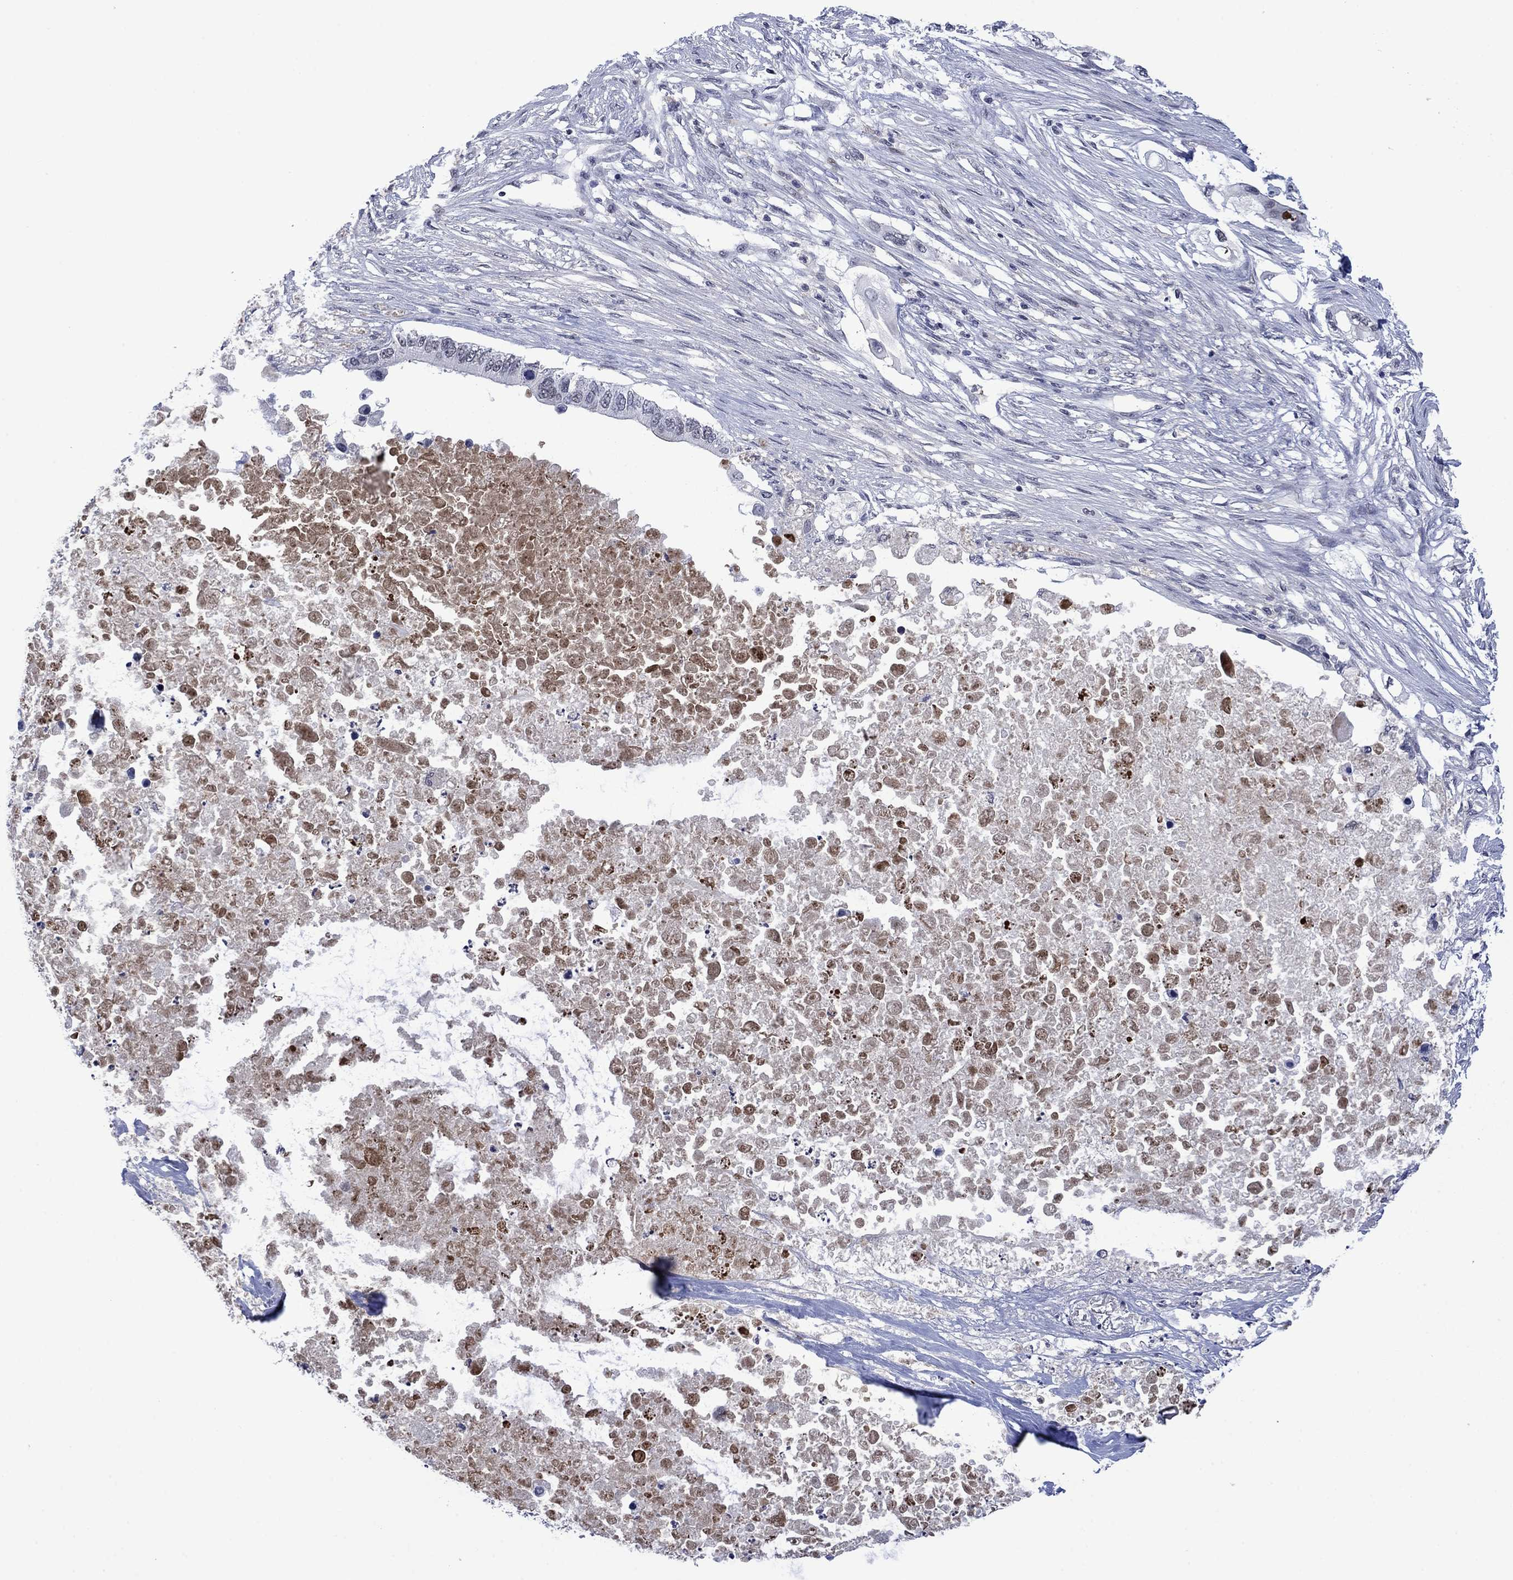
{"staining": {"intensity": "negative", "quantity": "none", "location": "none"}, "tissue": "pancreatic cancer", "cell_type": "Tumor cells", "image_type": "cancer", "snomed": [{"axis": "morphology", "description": "Adenocarcinoma, NOS"}, {"axis": "topography", "description": "Pancreas"}], "caption": "Tumor cells are negative for brown protein staining in pancreatic cancer. Nuclei are stained in blue.", "gene": "AGL", "patient": {"sex": "female", "age": 63}}